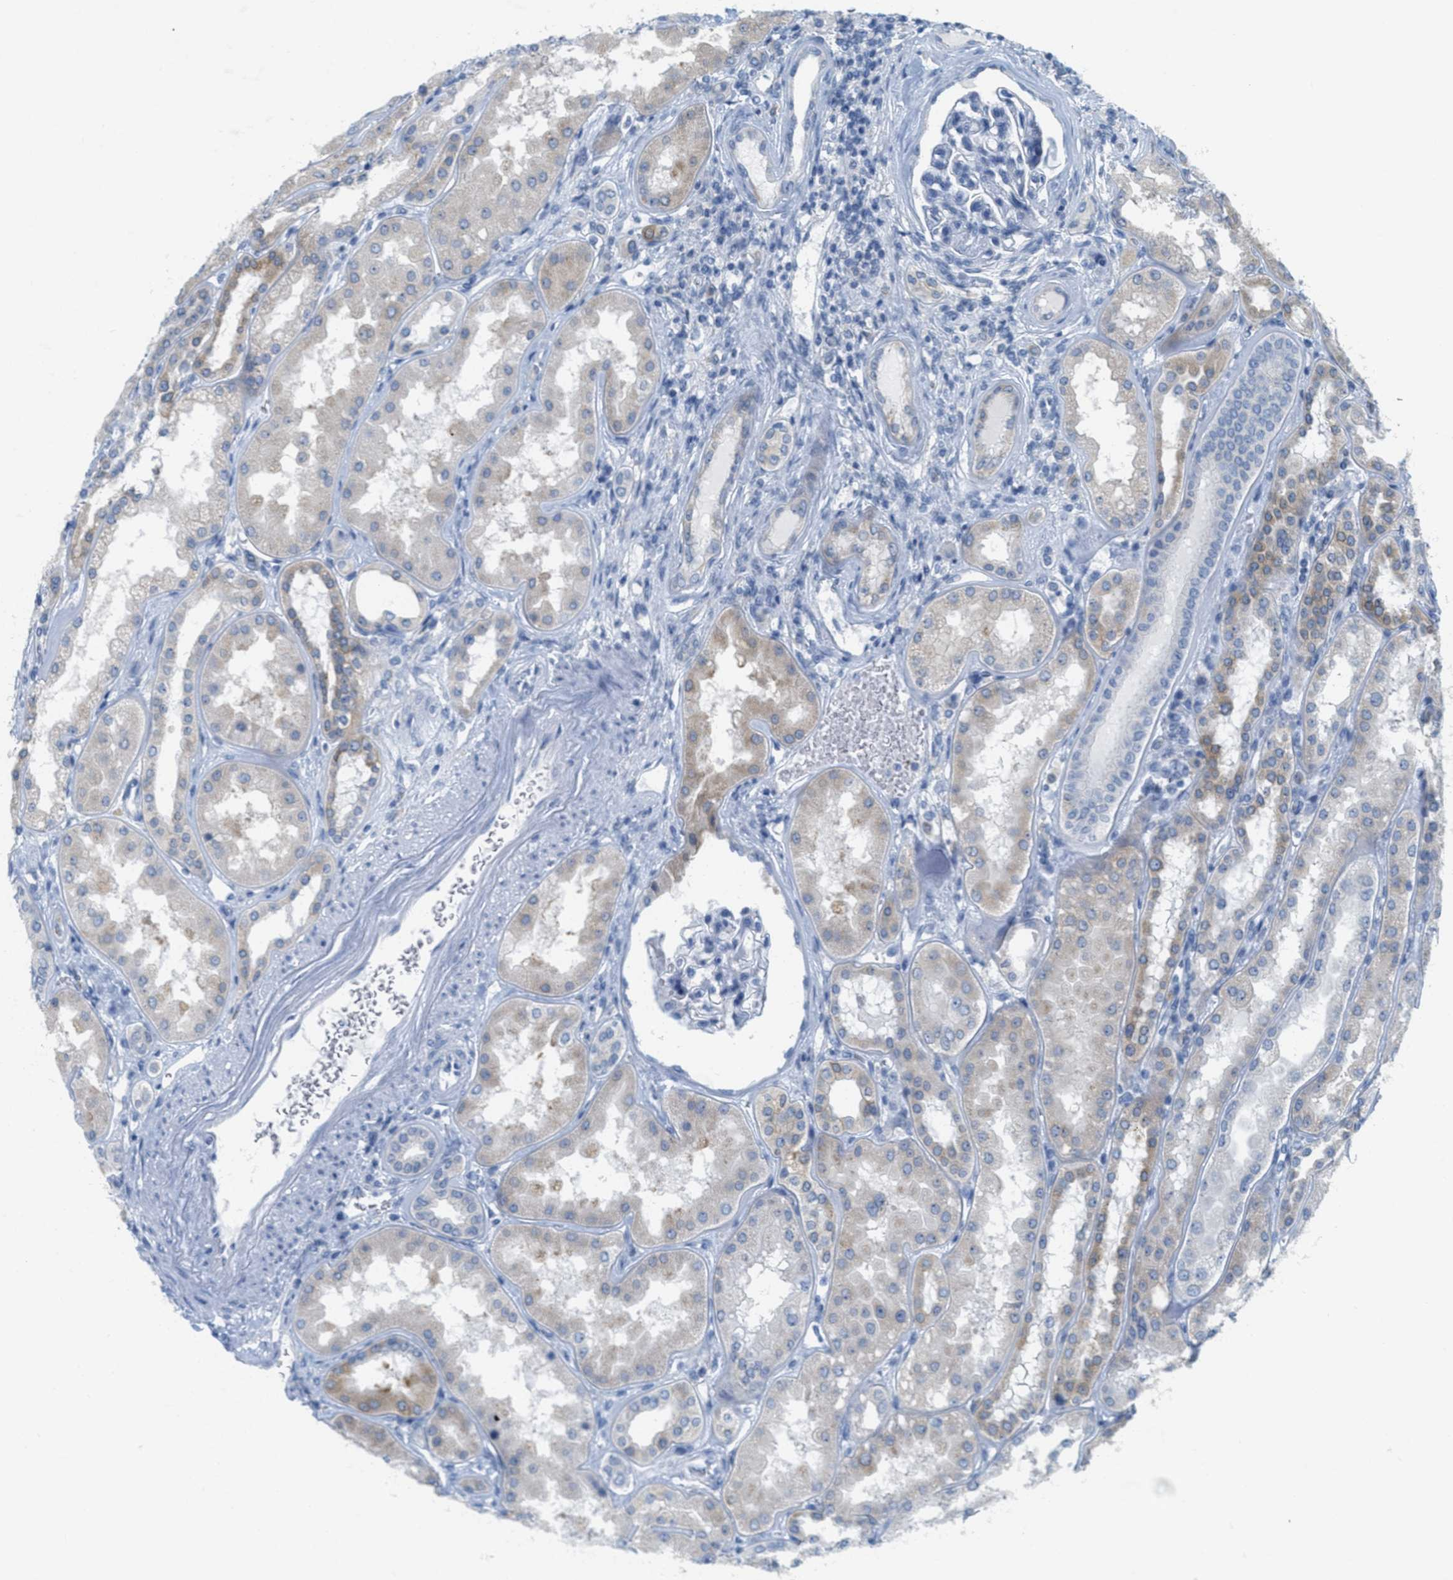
{"staining": {"intensity": "negative", "quantity": "none", "location": "none"}, "tissue": "kidney", "cell_type": "Cells in glomeruli", "image_type": "normal", "snomed": [{"axis": "morphology", "description": "Normal tissue, NOS"}, {"axis": "topography", "description": "Kidney"}], "caption": "Immunohistochemistry (IHC) of unremarkable kidney reveals no positivity in cells in glomeruli.", "gene": "TEX264", "patient": {"sex": "female", "age": 56}}